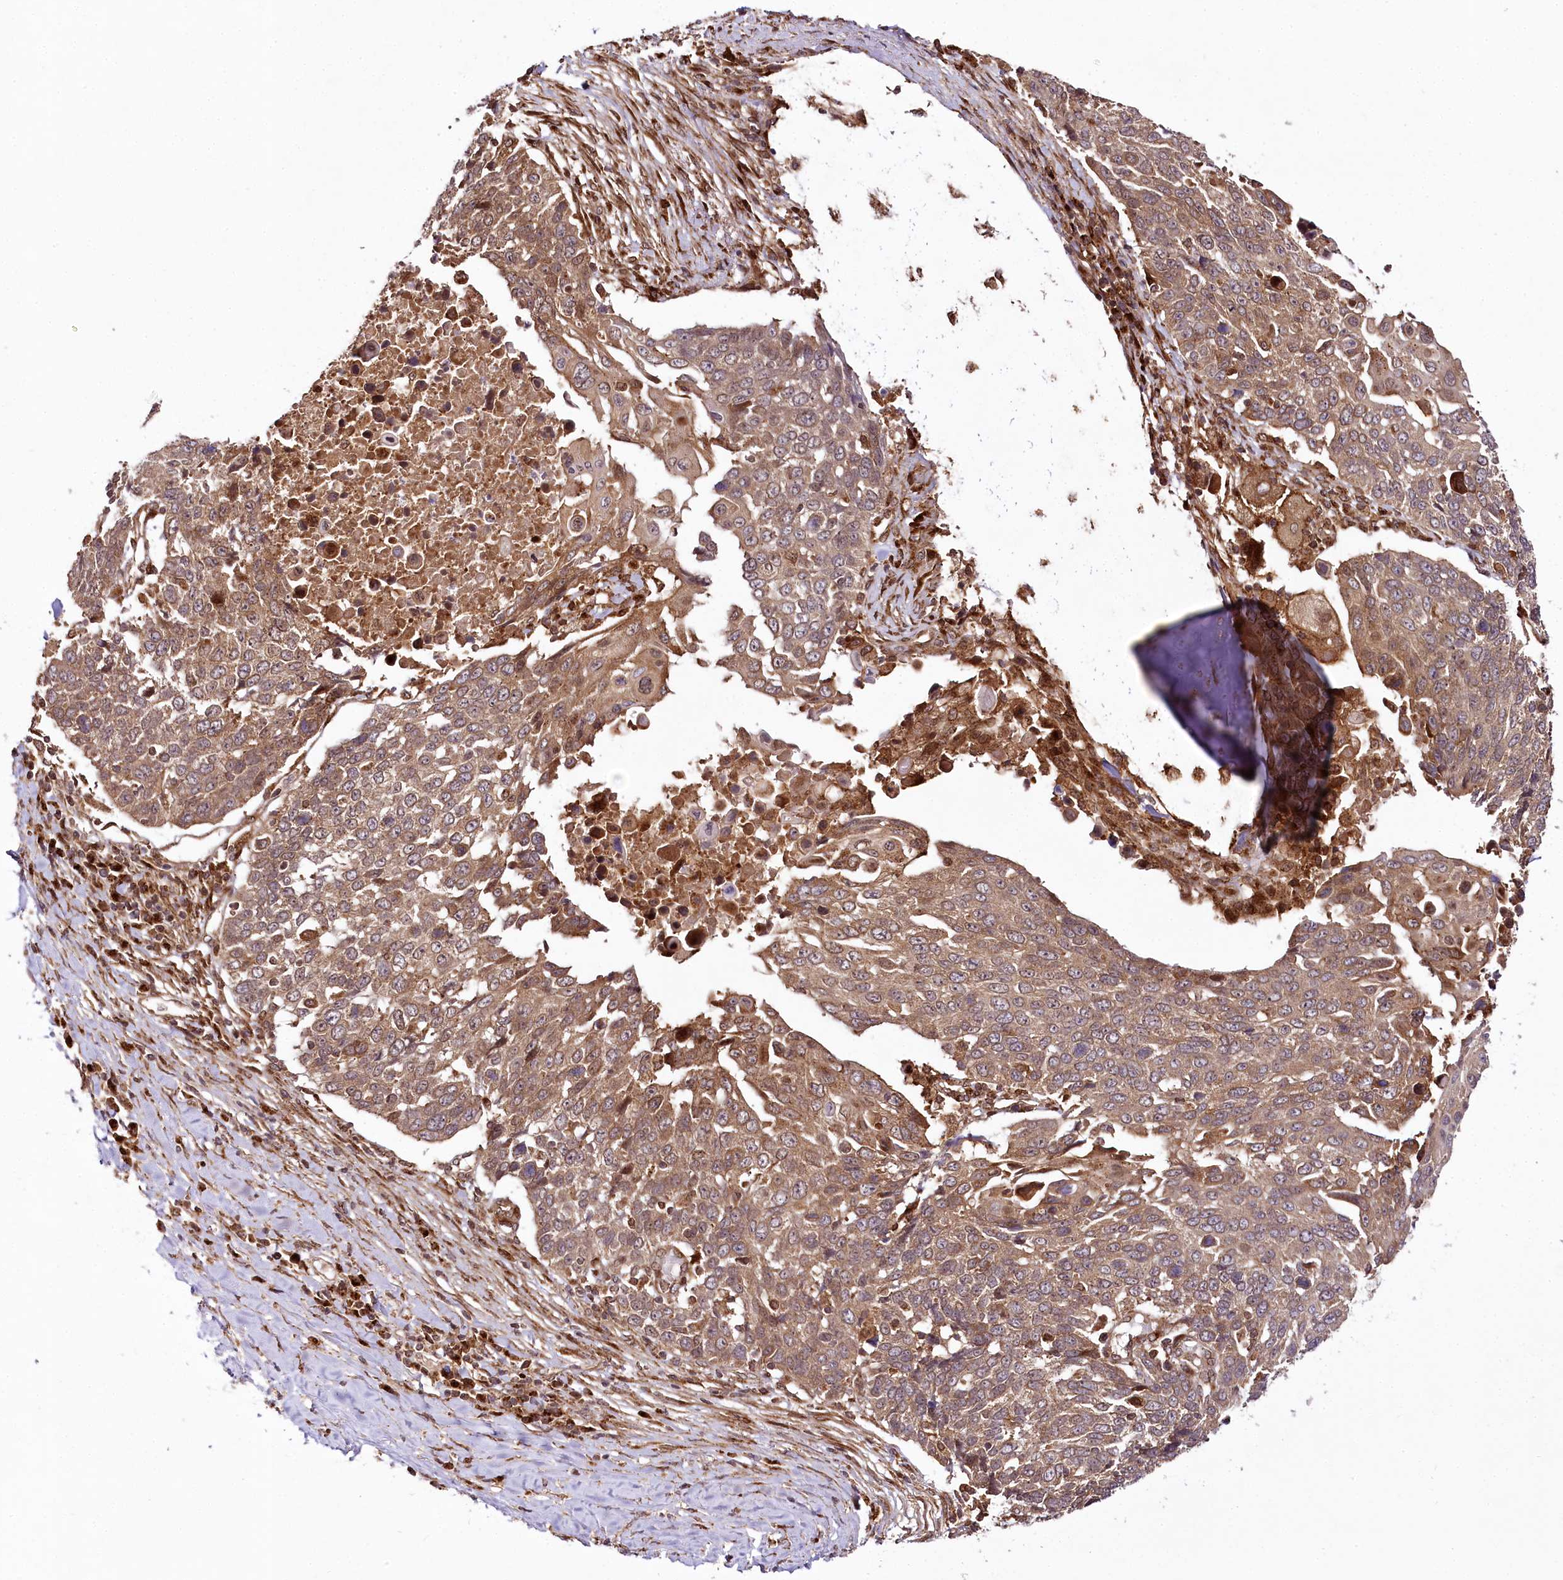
{"staining": {"intensity": "moderate", "quantity": ">75%", "location": "cytoplasmic/membranous"}, "tissue": "lung cancer", "cell_type": "Tumor cells", "image_type": "cancer", "snomed": [{"axis": "morphology", "description": "Squamous cell carcinoma, NOS"}, {"axis": "topography", "description": "Lung"}], "caption": "Moderate cytoplasmic/membranous expression for a protein is appreciated in approximately >75% of tumor cells of lung squamous cell carcinoma using immunohistochemistry.", "gene": "COPG1", "patient": {"sex": "male", "age": 66}}